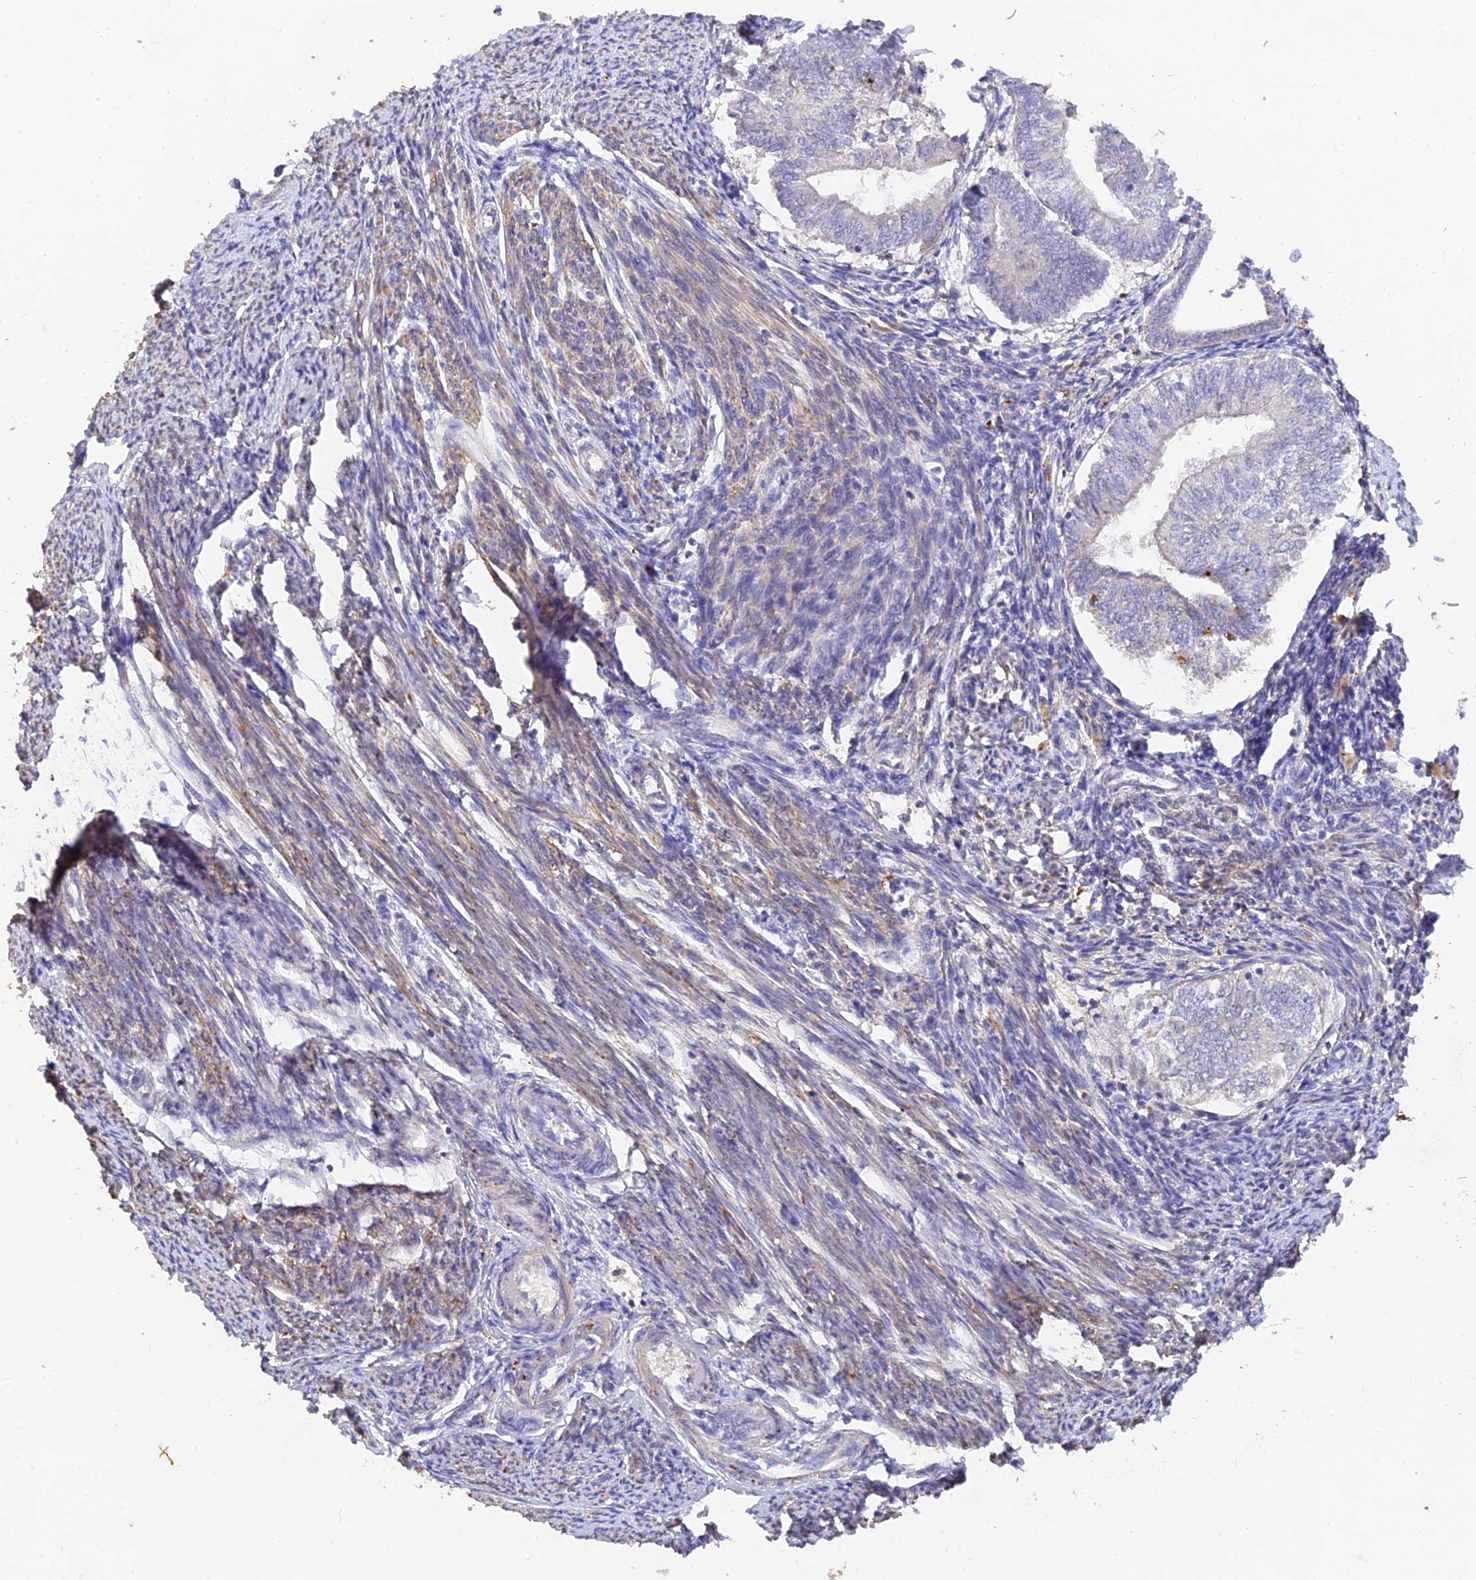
{"staining": {"intensity": "moderate", "quantity": "25%-75%", "location": "cytoplasmic/membranous"}, "tissue": "smooth muscle", "cell_type": "Smooth muscle cells", "image_type": "normal", "snomed": [{"axis": "morphology", "description": "Normal tissue, NOS"}, {"axis": "topography", "description": "Smooth muscle"}, {"axis": "topography", "description": "Uterus"}], "caption": "This is an image of immunohistochemistry (IHC) staining of unremarkable smooth muscle, which shows moderate positivity in the cytoplasmic/membranous of smooth muscle cells.", "gene": "ACSM5", "patient": {"sex": "female", "age": 59}}